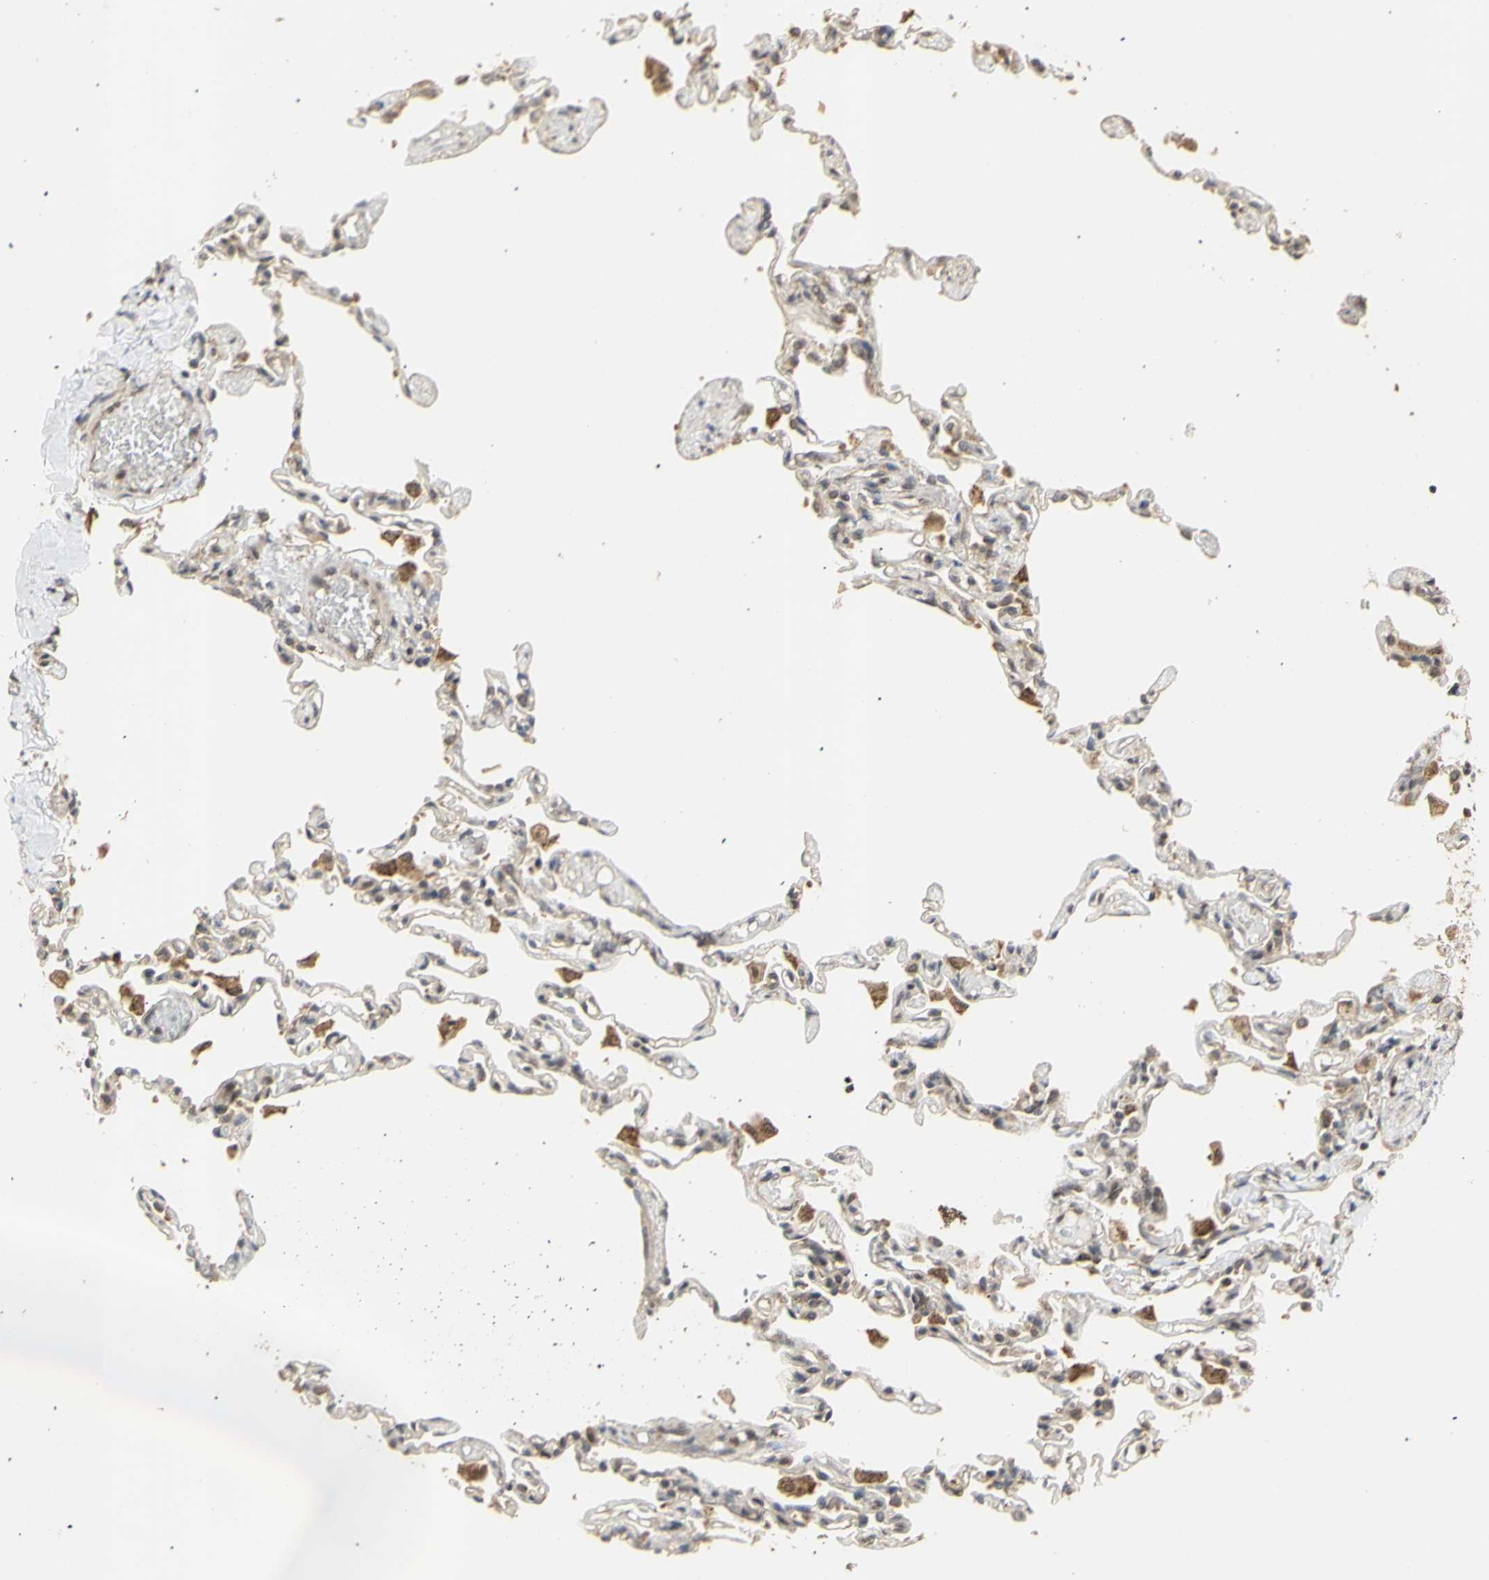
{"staining": {"intensity": "weak", "quantity": ">75%", "location": "cytoplasmic/membranous,nuclear"}, "tissue": "lung", "cell_type": "Alveolar cells", "image_type": "normal", "snomed": [{"axis": "morphology", "description": "Normal tissue, NOS"}, {"axis": "topography", "description": "Lung"}], "caption": "The micrograph reveals a brown stain indicating the presence of a protein in the cytoplasmic/membranous,nuclear of alveolar cells in lung.", "gene": "GTF2E2", "patient": {"sex": "male", "age": 21}}